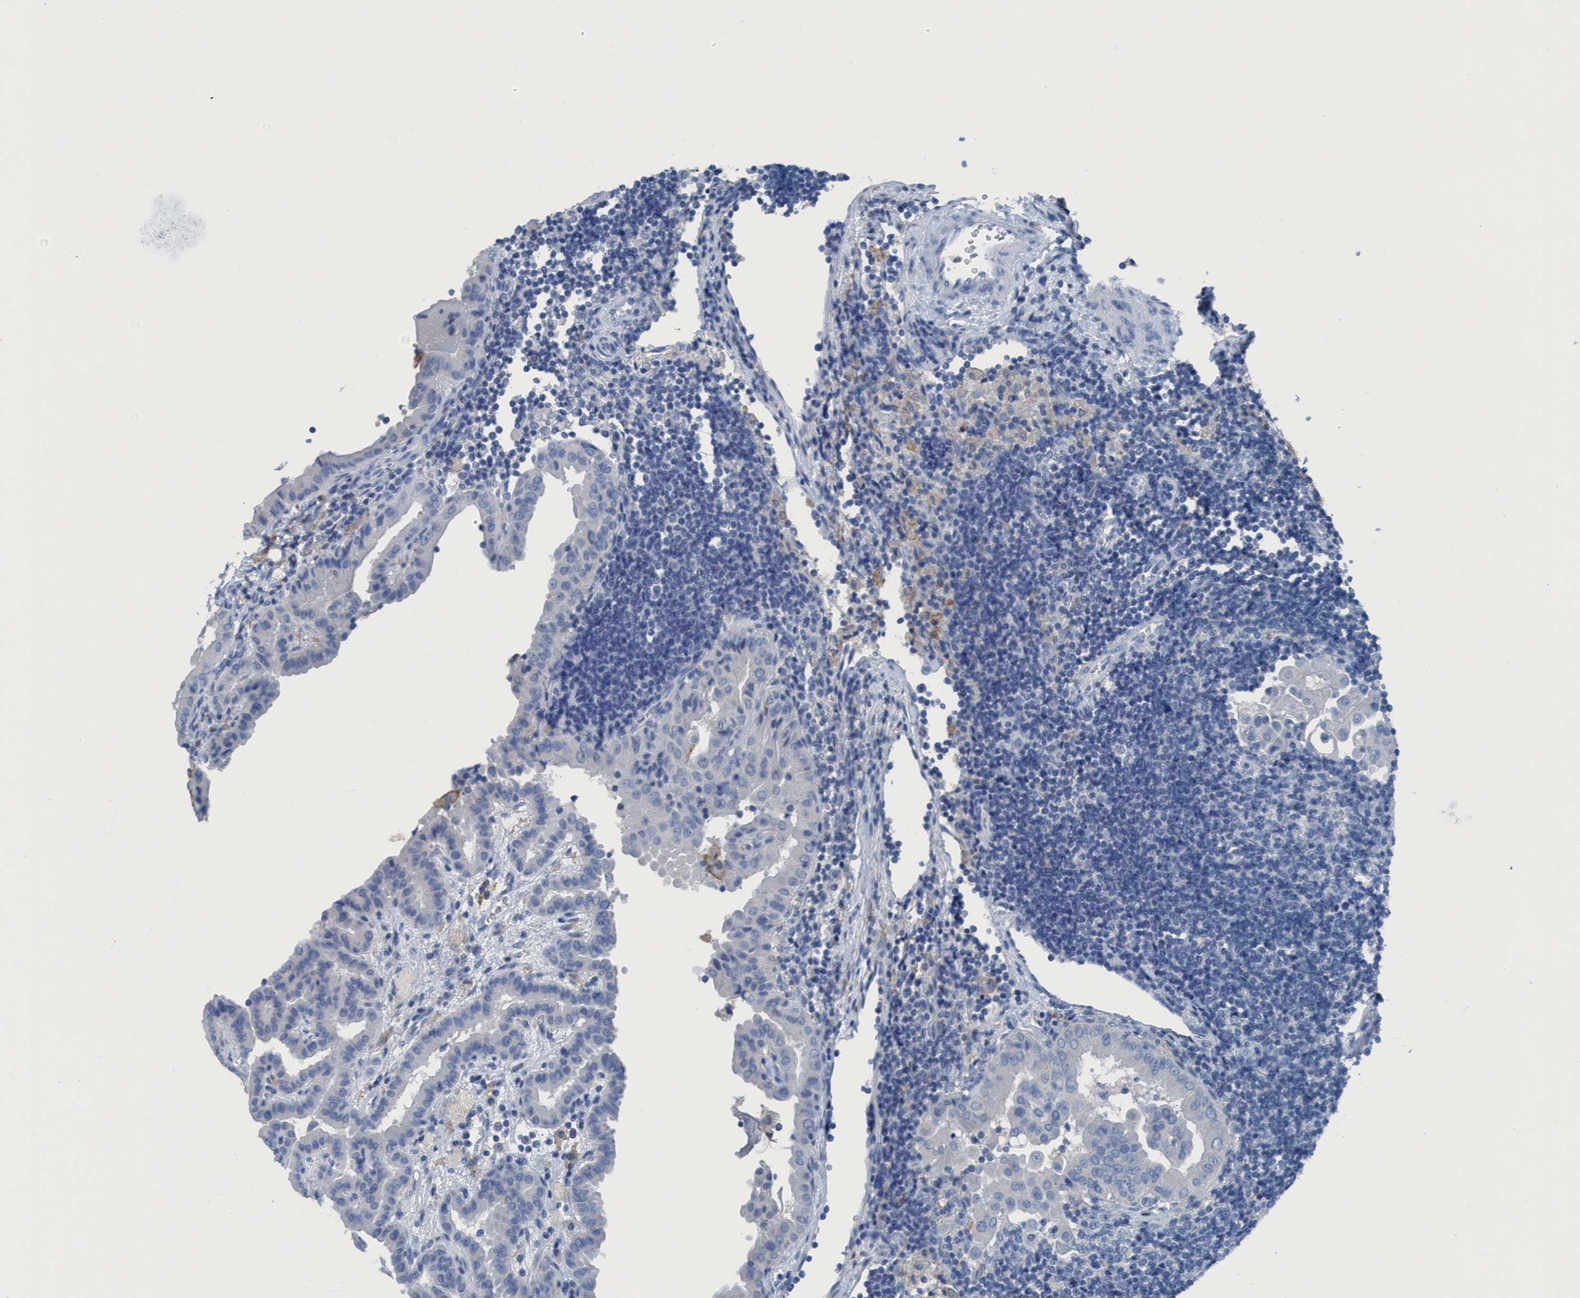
{"staining": {"intensity": "negative", "quantity": "none", "location": "none"}, "tissue": "thyroid cancer", "cell_type": "Tumor cells", "image_type": "cancer", "snomed": [{"axis": "morphology", "description": "Papillary adenocarcinoma, NOS"}, {"axis": "topography", "description": "Thyroid gland"}], "caption": "Immunohistochemistry (IHC) of human papillary adenocarcinoma (thyroid) demonstrates no staining in tumor cells. (DAB (3,3'-diaminobenzidine) immunohistochemistry (IHC), high magnification).", "gene": "DNAI1", "patient": {"sex": "male", "age": 33}}